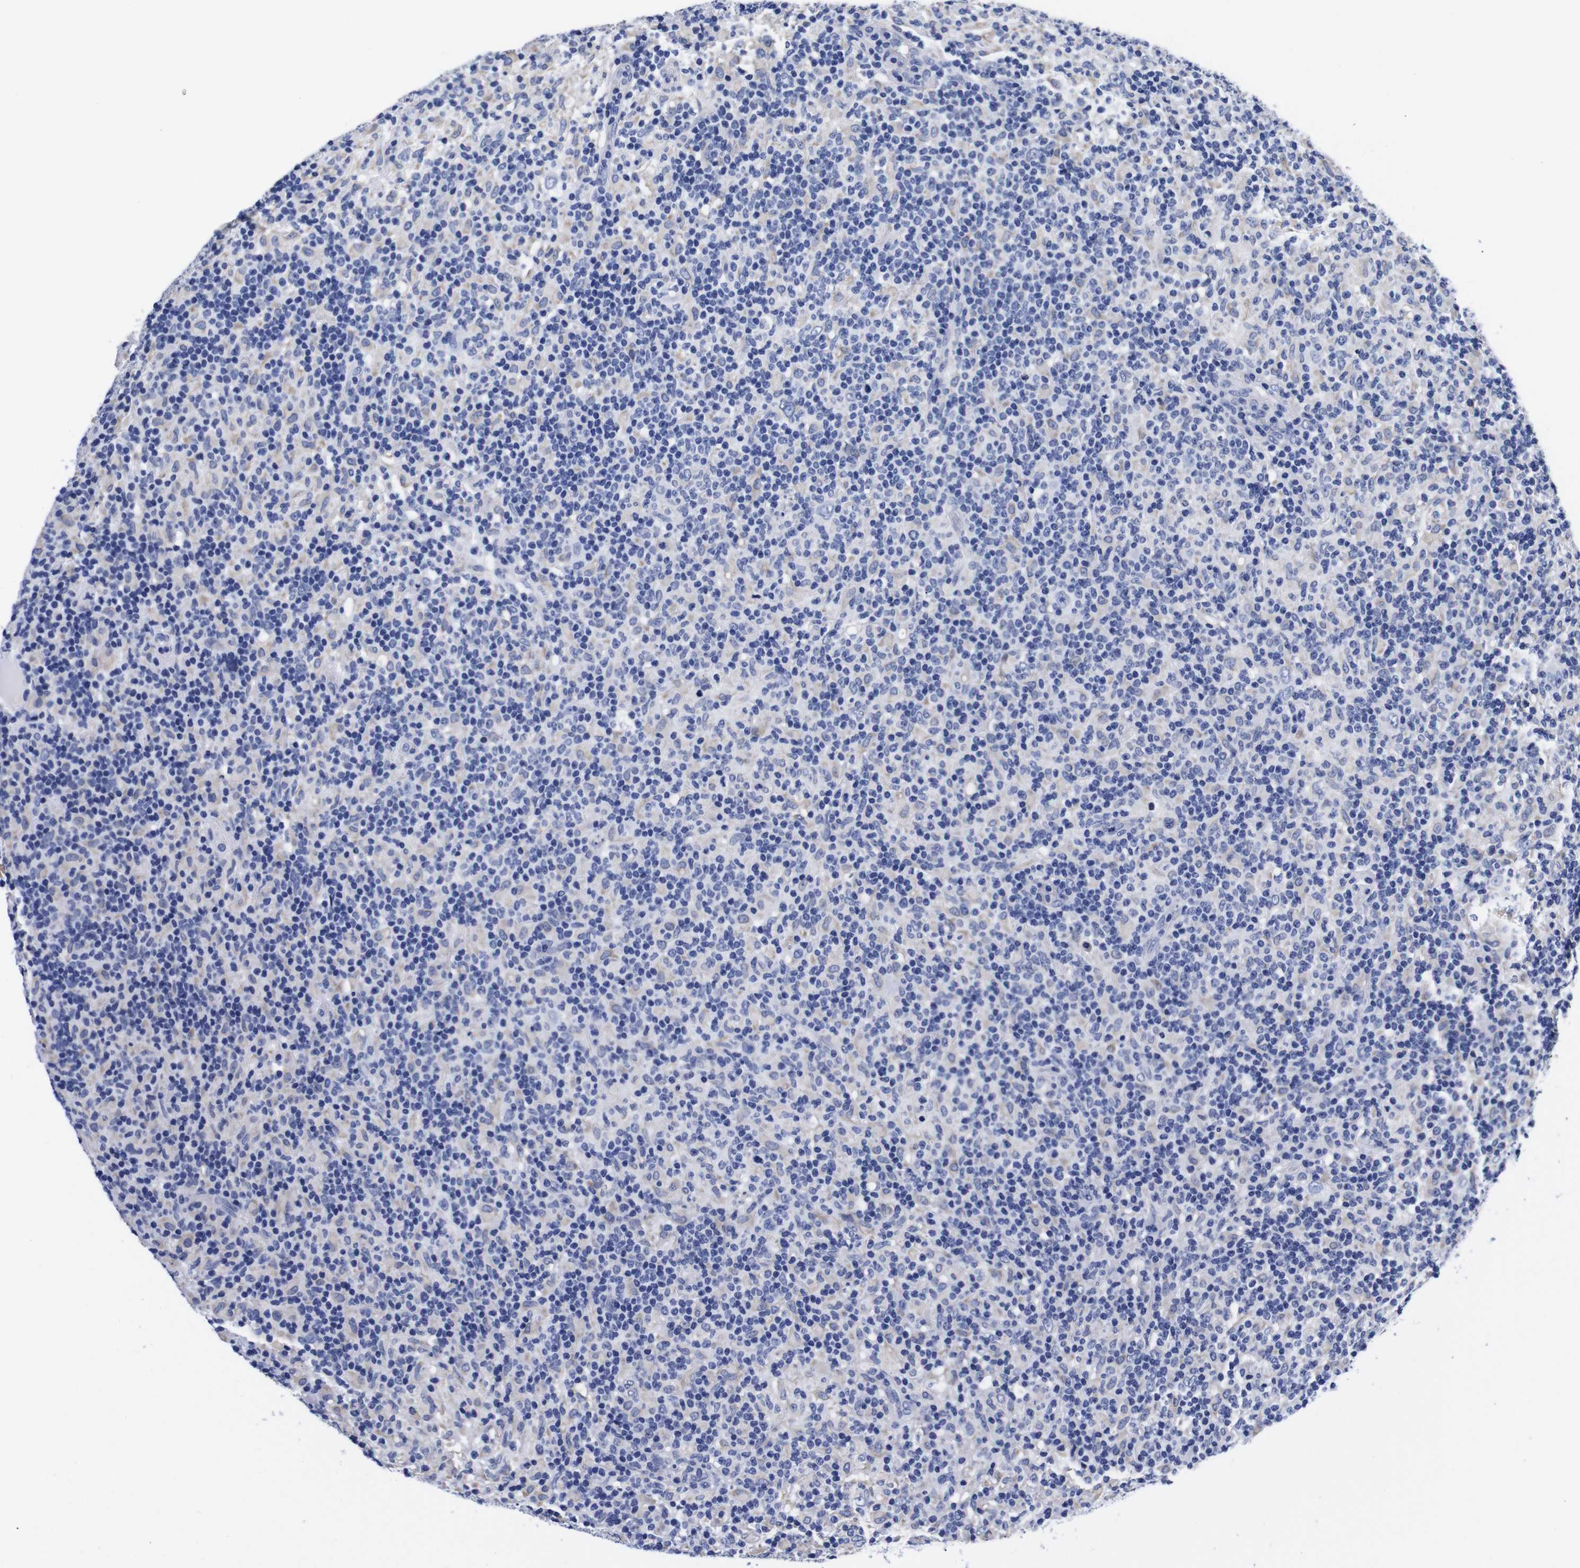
{"staining": {"intensity": "negative", "quantity": "none", "location": "none"}, "tissue": "lymphoma", "cell_type": "Tumor cells", "image_type": "cancer", "snomed": [{"axis": "morphology", "description": "Hodgkin's disease, NOS"}, {"axis": "topography", "description": "Lymph node"}], "caption": "High magnification brightfield microscopy of Hodgkin's disease stained with DAB (brown) and counterstained with hematoxylin (blue): tumor cells show no significant staining.", "gene": "CLEC4G", "patient": {"sex": "male", "age": 70}}